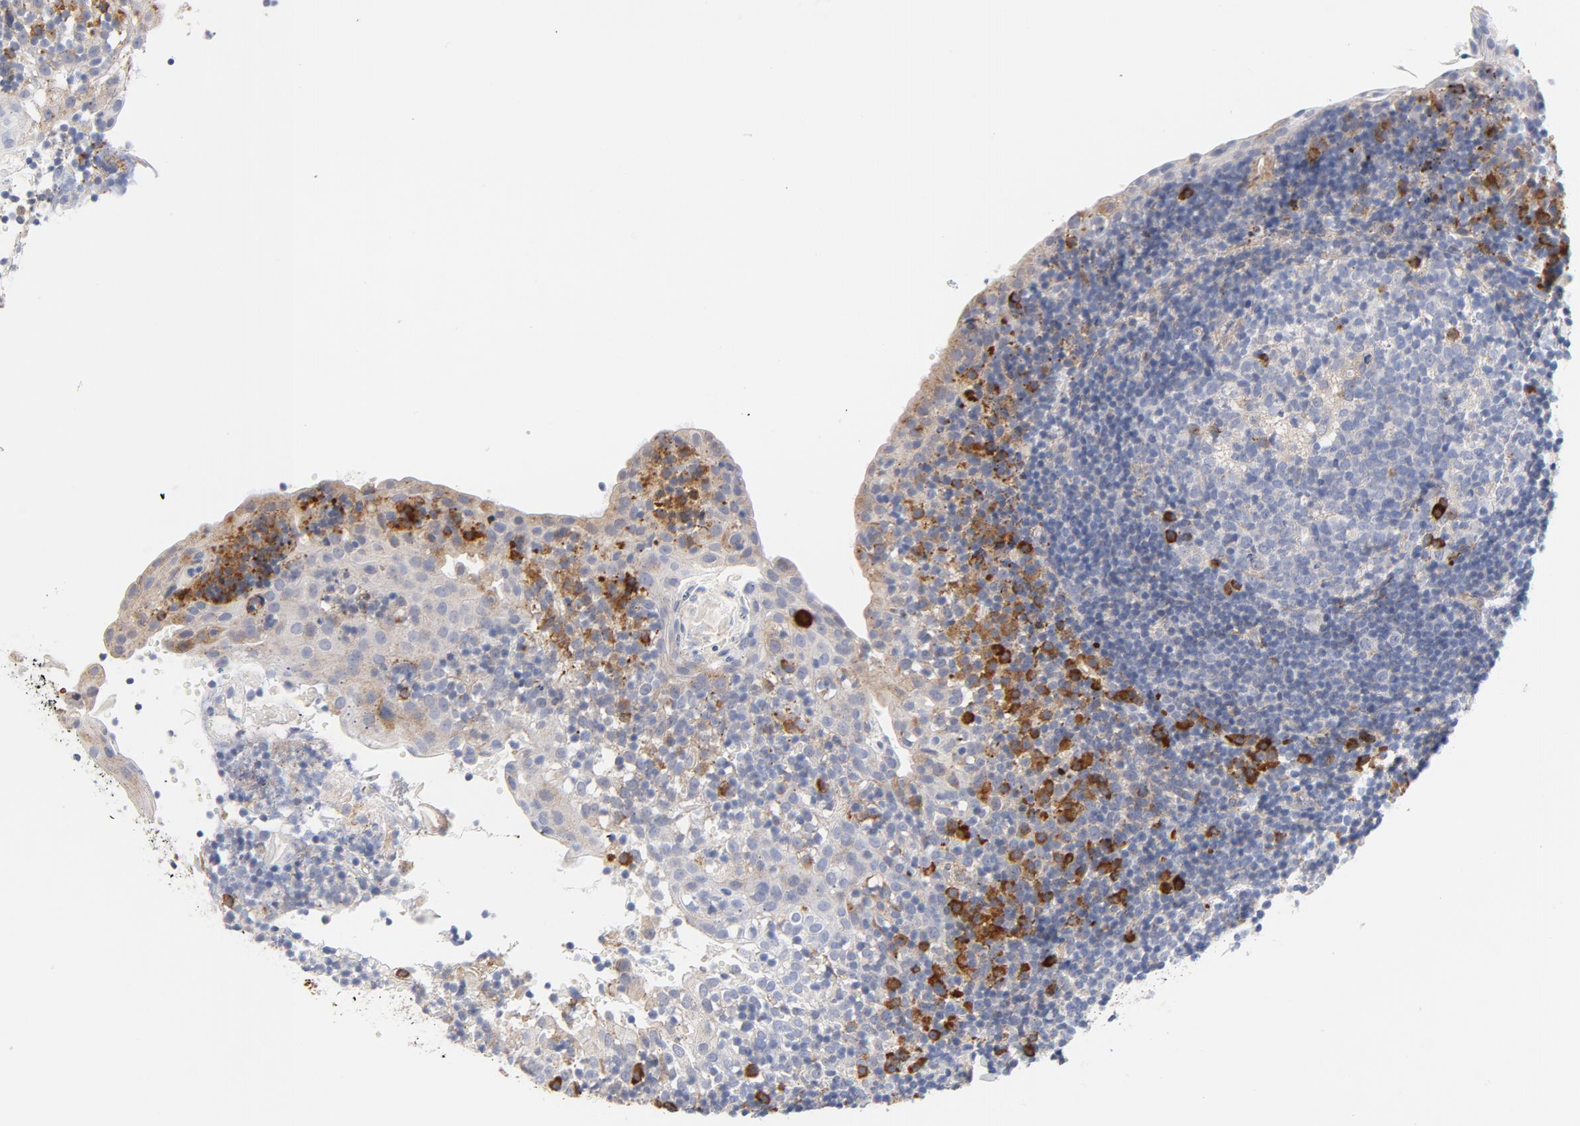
{"staining": {"intensity": "strong", "quantity": "<25%", "location": "cytoplasmic/membranous"}, "tissue": "tonsil", "cell_type": "Germinal center cells", "image_type": "normal", "snomed": [{"axis": "morphology", "description": "Normal tissue, NOS"}, {"axis": "topography", "description": "Tonsil"}], "caption": "Immunohistochemical staining of normal tonsil displays medium levels of strong cytoplasmic/membranous staining in approximately <25% of germinal center cells. Using DAB (3,3'-diaminobenzidine) (brown) and hematoxylin (blue) stains, captured at high magnification using brightfield microscopy.", "gene": "RAPGEF3", "patient": {"sex": "female", "age": 40}}